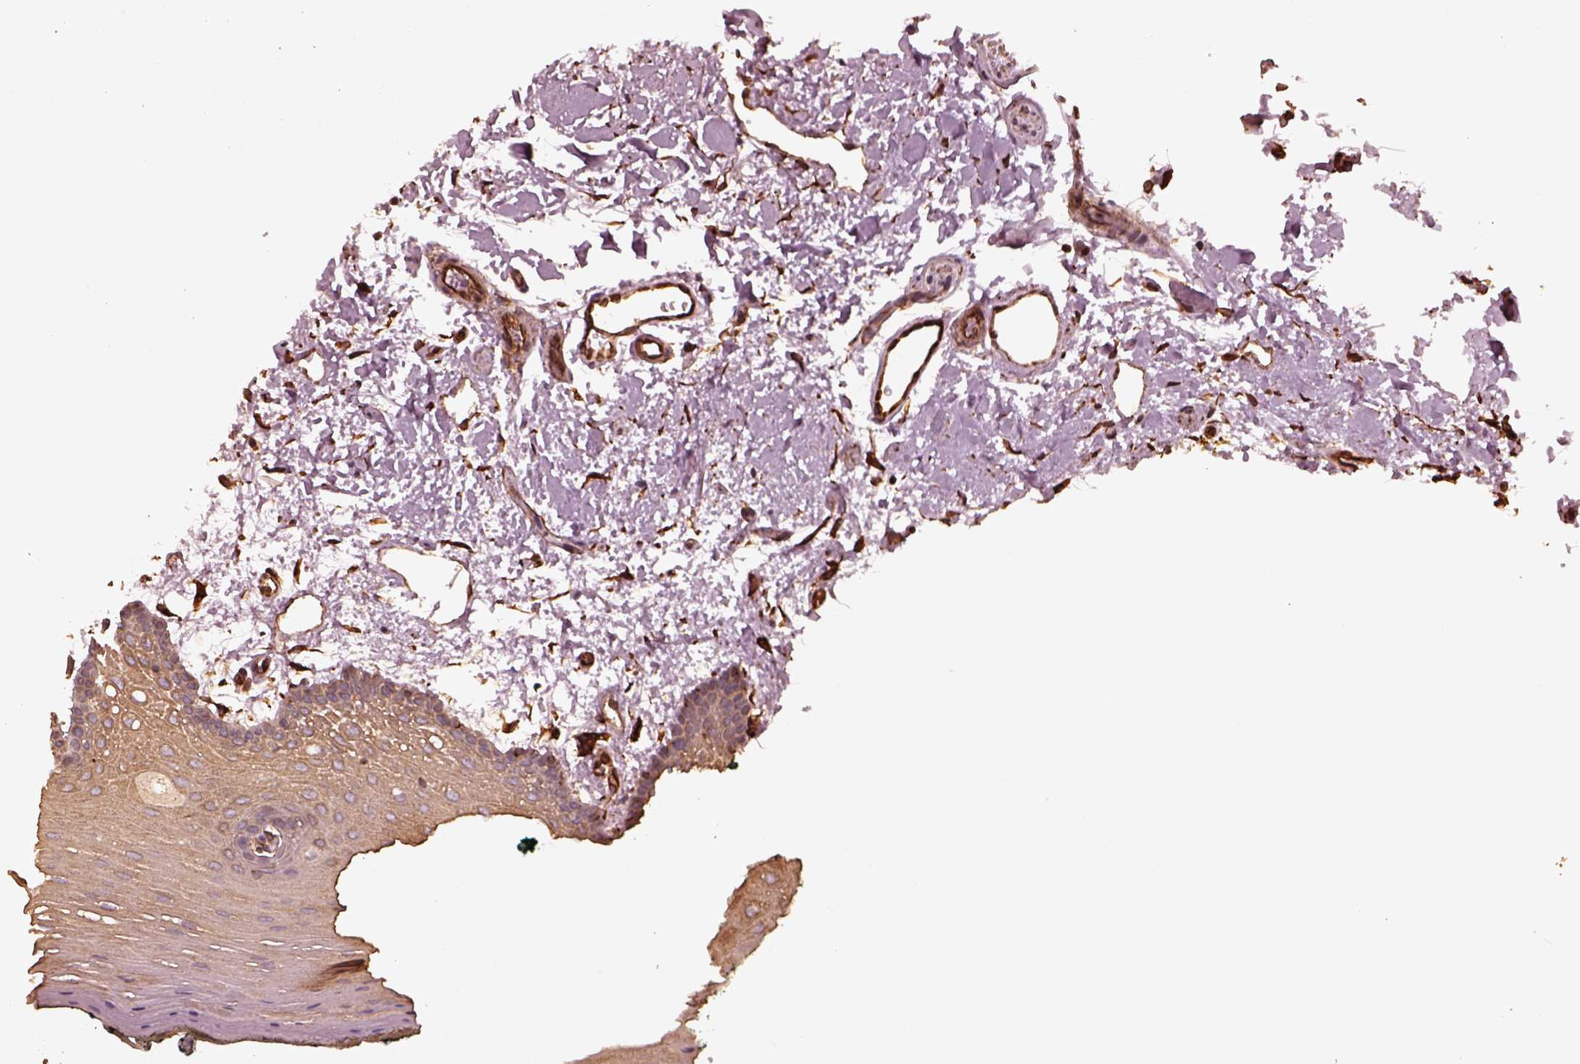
{"staining": {"intensity": "moderate", "quantity": "25%-75%", "location": "cytoplasmic/membranous"}, "tissue": "oral mucosa", "cell_type": "Squamous epithelial cells", "image_type": "normal", "snomed": [{"axis": "morphology", "description": "Normal tissue, NOS"}, {"axis": "topography", "description": "Oral tissue"}, {"axis": "topography", "description": "Head-Neck"}], "caption": "Oral mucosa stained with immunohistochemistry demonstrates moderate cytoplasmic/membranous staining in approximately 25%-75% of squamous epithelial cells. (IHC, brightfield microscopy, high magnification).", "gene": "GTPBP1", "patient": {"sex": "male", "age": 65}}